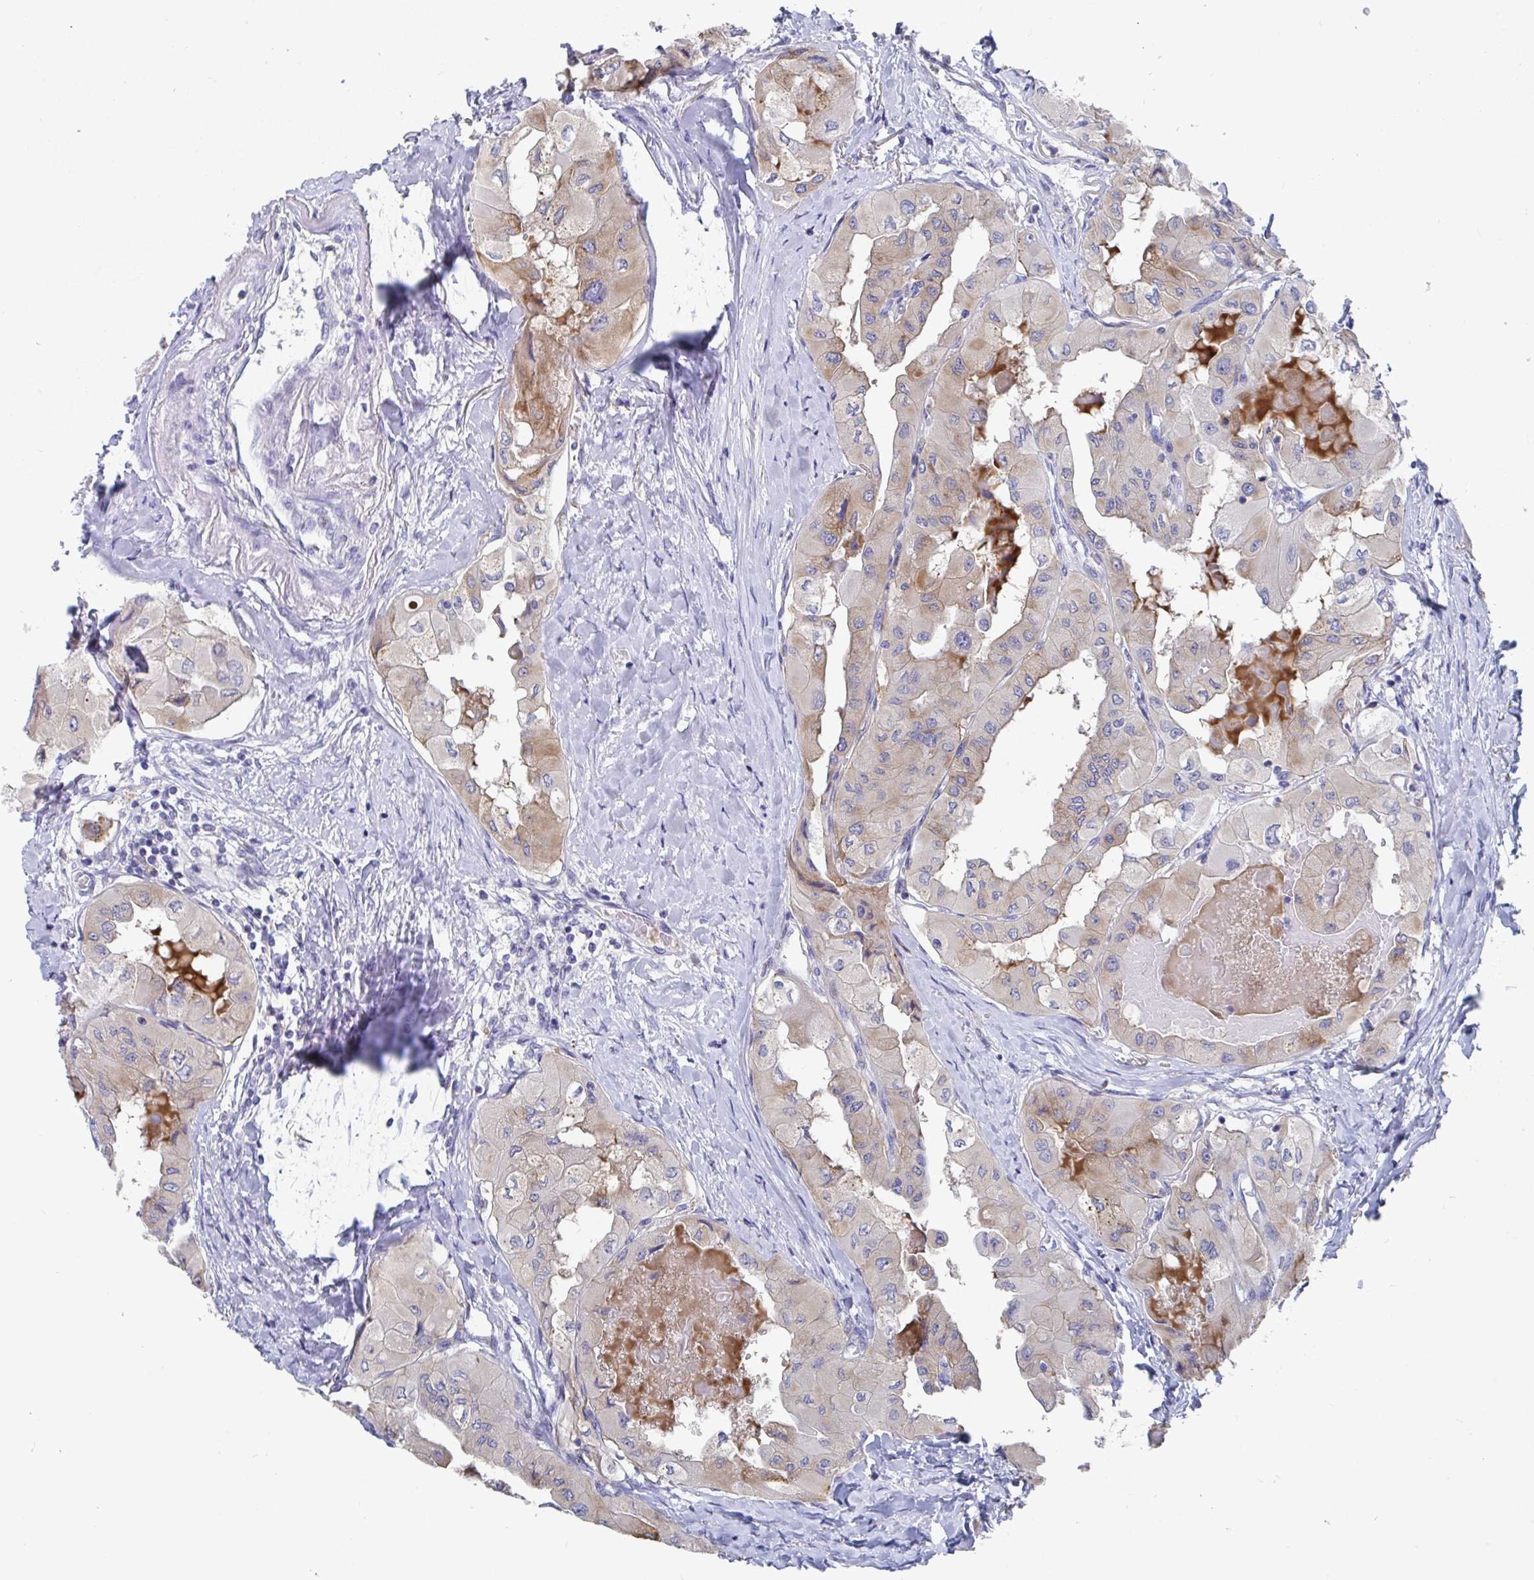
{"staining": {"intensity": "weak", "quantity": ">75%", "location": "cytoplasmic/membranous"}, "tissue": "thyroid cancer", "cell_type": "Tumor cells", "image_type": "cancer", "snomed": [{"axis": "morphology", "description": "Normal tissue, NOS"}, {"axis": "morphology", "description": "Papillary adenocarcinoma, NOS"}, {"axis": "topography", "description": "Thyroid gland"}], "caption": "Thyroid cancer tissue demonstrates weak cytoplasmic/membranous expression in about >75% of tumor cells, visualized by immunohistochemistry. The staining is performed using DAB (3,3'-diaminobenzidine) brown chromogen to label protein expression. The nuclei are counter-stained blue using hematoxylin.", "gene": "TAS2R39", "patient": {"sex": "female", "age": 59}}